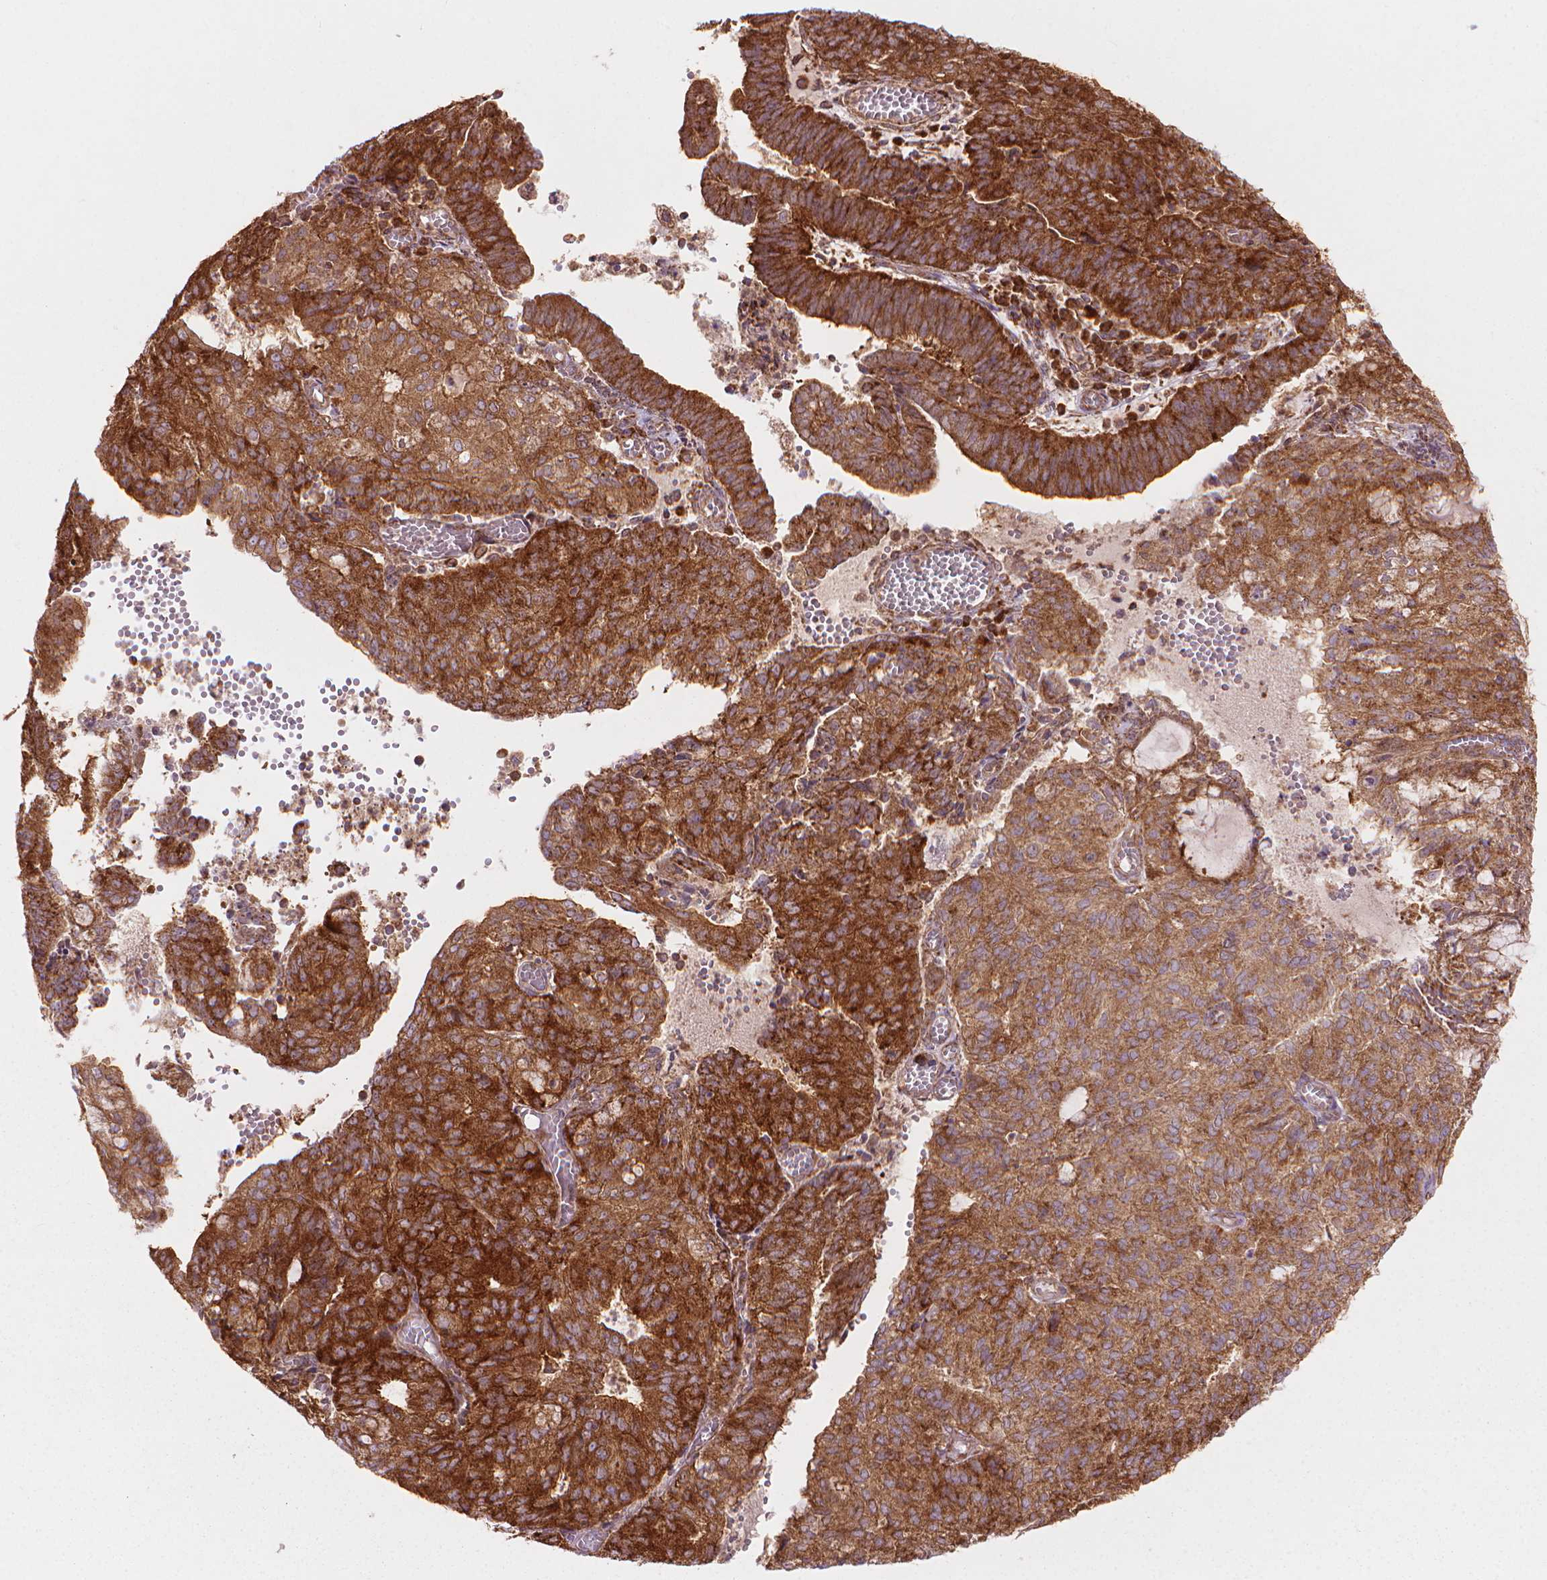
{"staining": {"intensity": "moderate", "quantity": ">75%", "location": "cytoplasmic/membranous"}, "tissue": "endometrial cancer", "cell_type": "Tumor cells", "image_type": "cancer", "snomed": [{"axis": "morphology", "description": "Adenocarcinoma, NOS"}, {"axis": "topography", "description": "Endometrium"}], "caption": "High-magnification brightfield microscopy of adenocarcinoma (endometrial) stained with DAB (brown) and counterstained with hematoxylin (blue). tumor cells exhibit moderate cytoplasmic/membranous expression is seen in about>75% of cells. (brown staining indicates protein expression, while blue staining denotes nuclei).", "gene": "VARS2", "patient": {"sex": "female", "age": 82}}